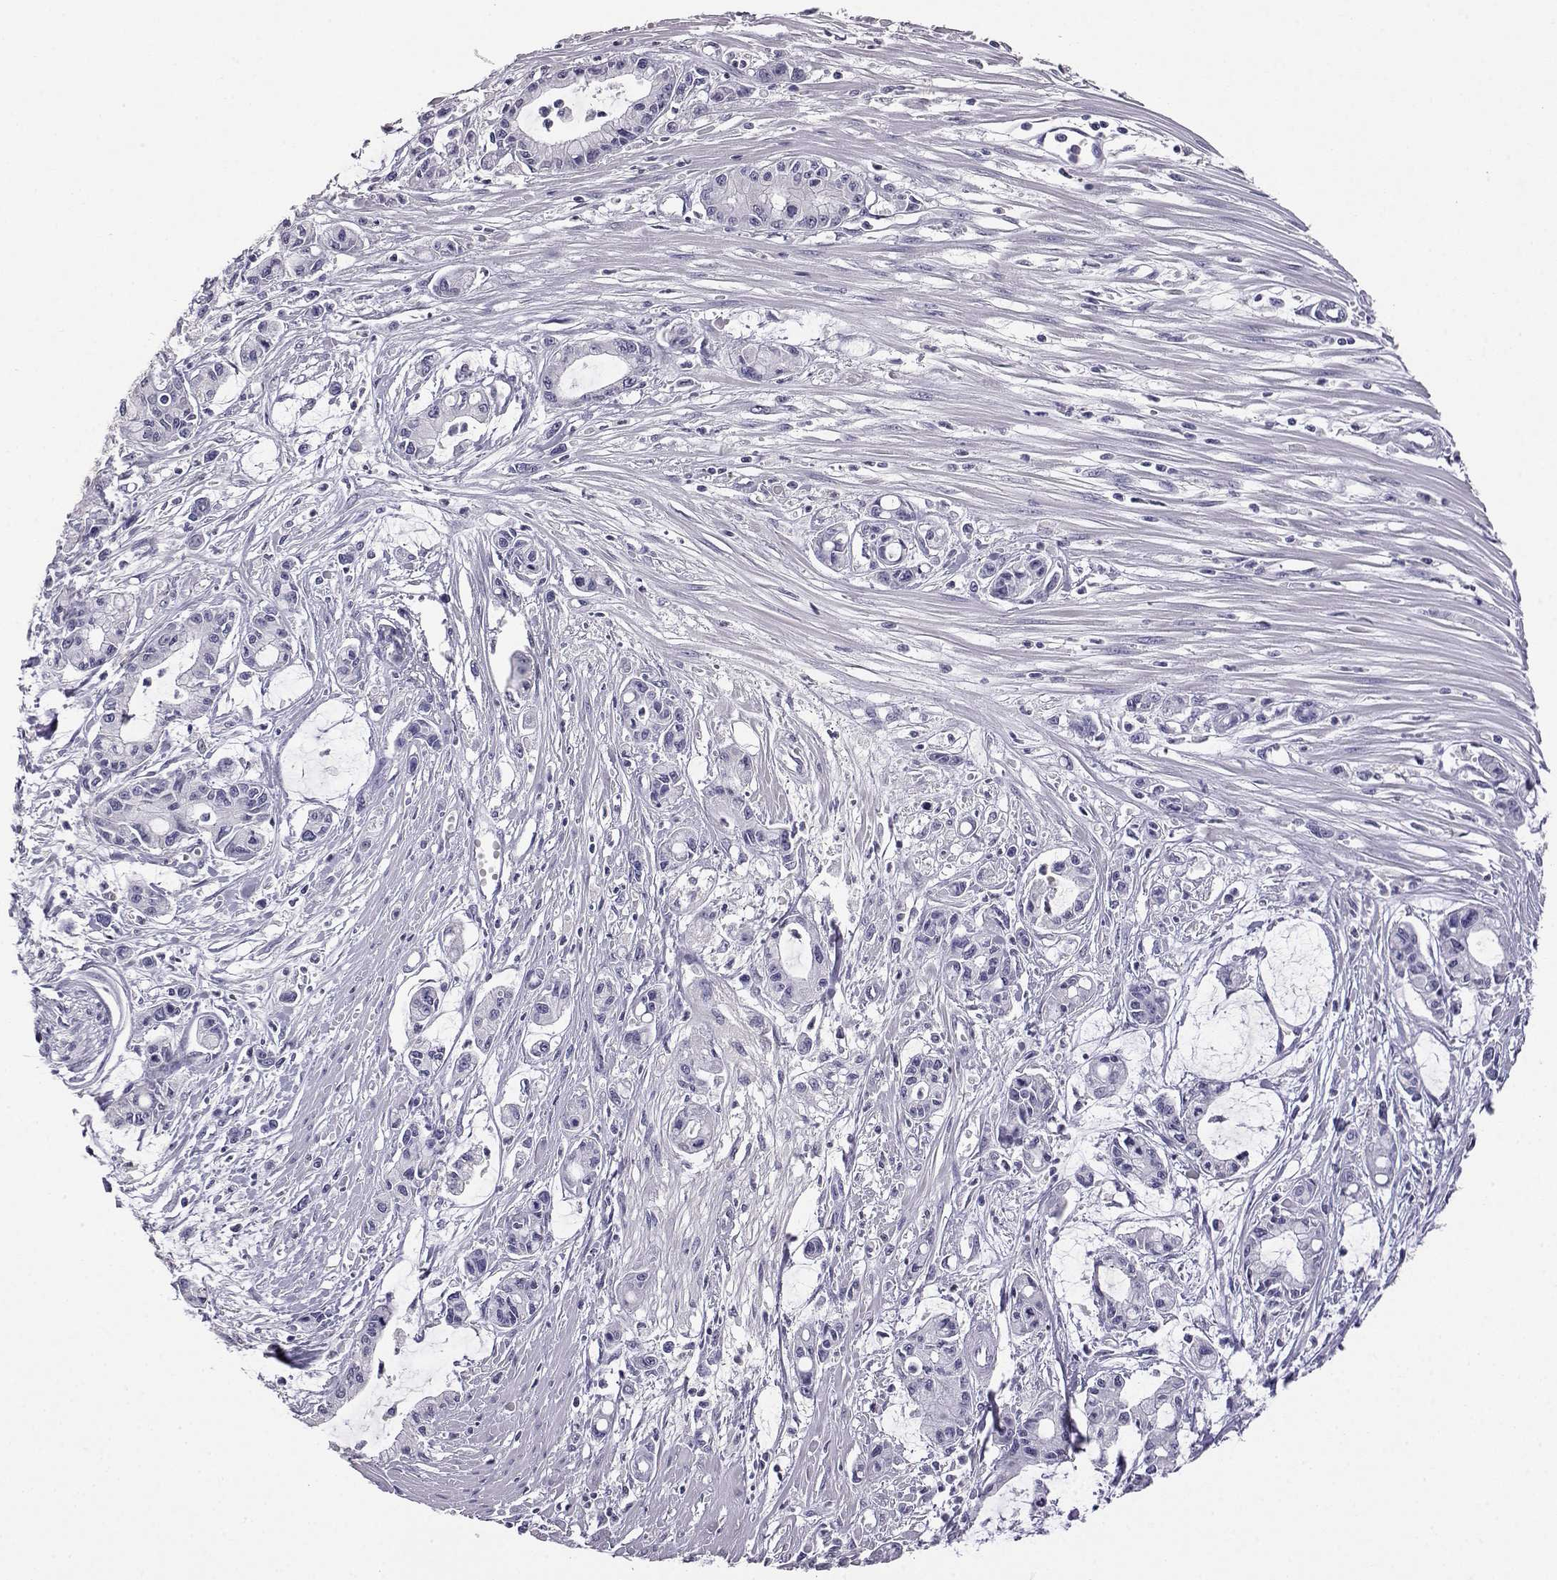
{"staining": {"intensity": "negative", "quantity": "none", "location": "none"}, "tissue": "pancreatic cancer", "cell_type": "Tumor cells", "image_type": "cancer", "snomed": [{"axis": "morphology", "description": "Adenocarcinoma, NOS"}, {"axis": "topography", "description": "Pancreas"}], "caption": "Micrograph shows no protein positivity in tumor cells of adenocarcinoma (pancreatic) tissue.", "gene": "AKR1B1", "patient": {"sex": "male", "age": 48}}